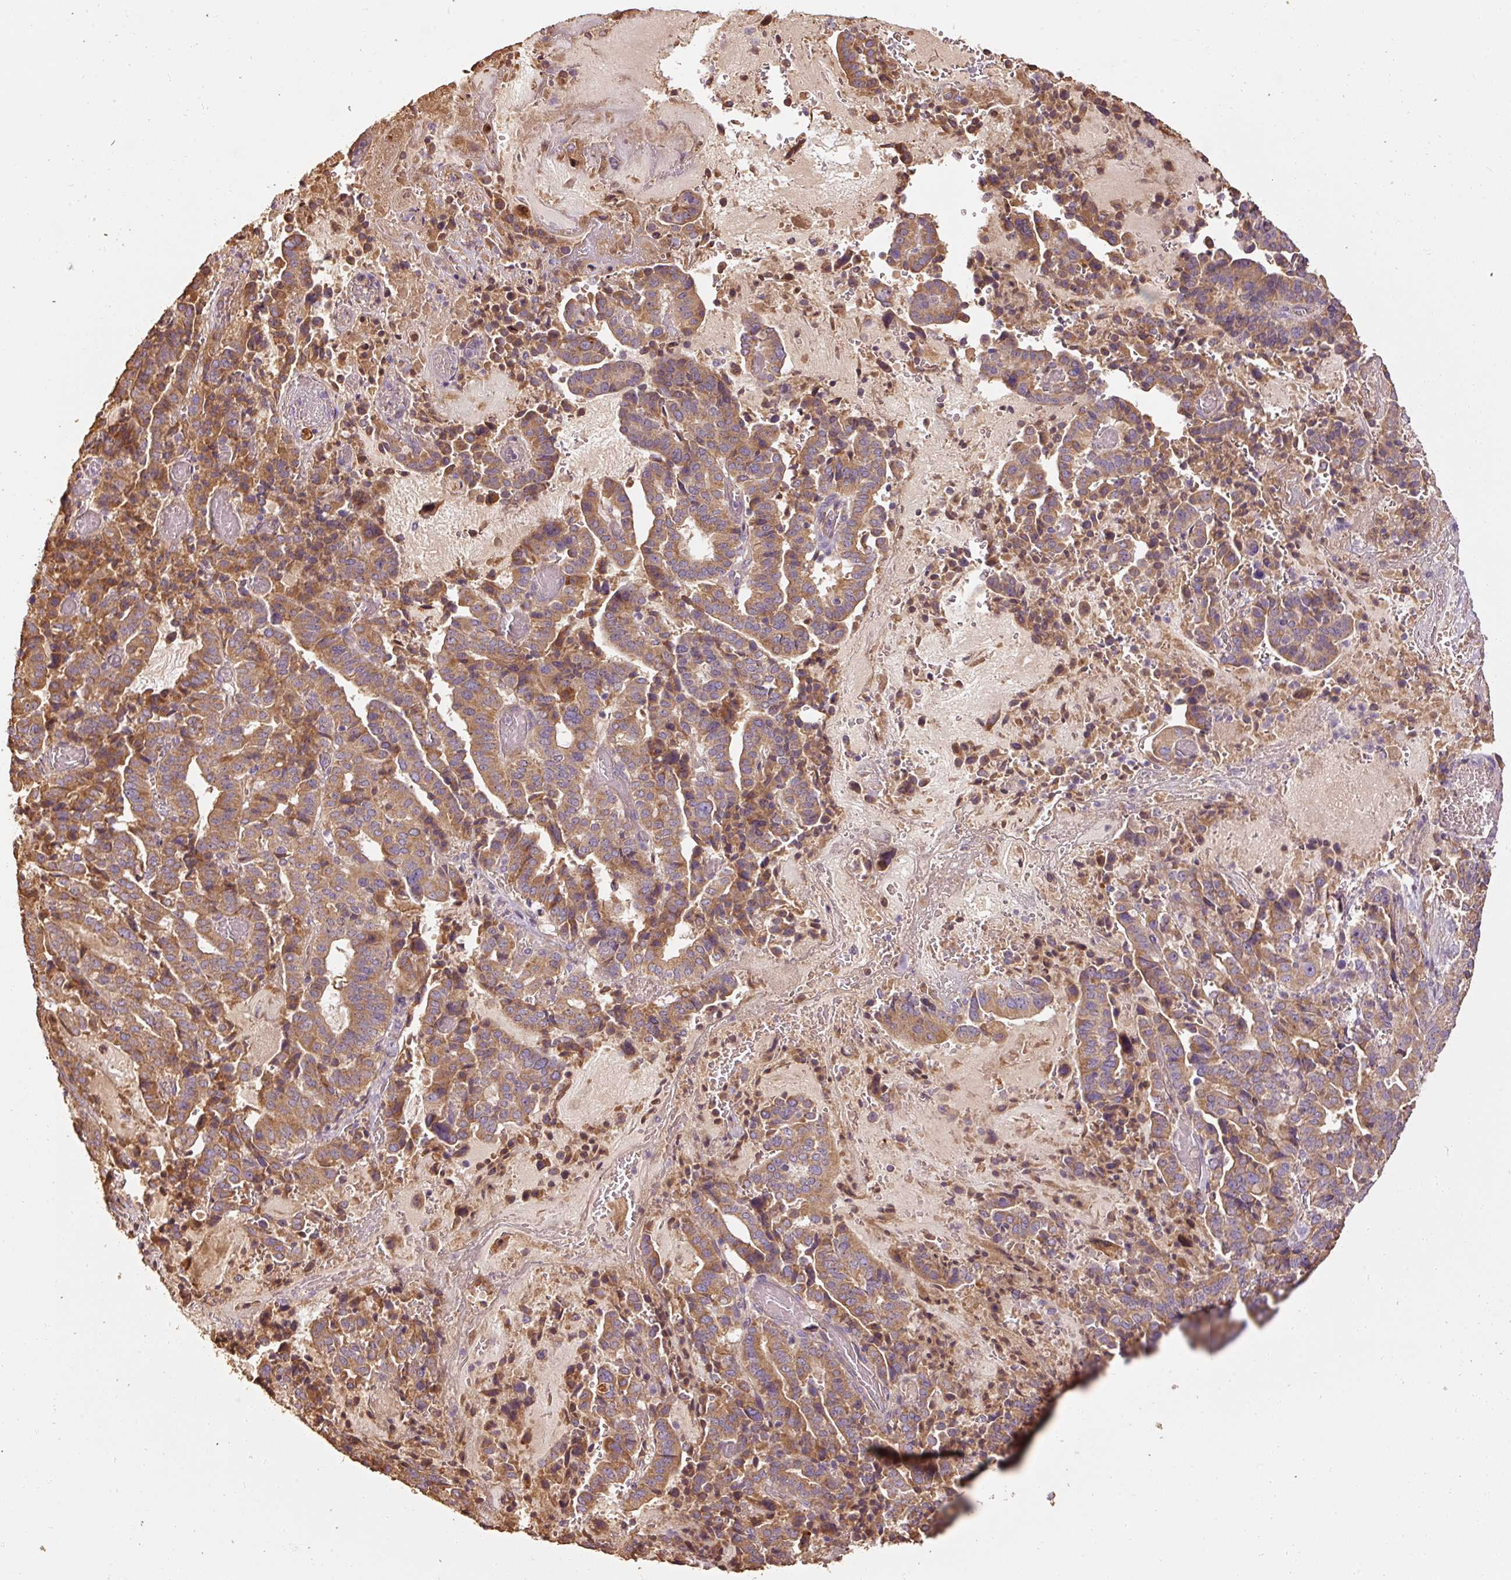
{"staining": {"intensity": "moderate", "quantity": ">75%", "location": "cytoplasmic/membranous"}, "tissue": "stomach cancer", "cell_type": "Tumor cells", "image_type": "cancer", "snomed": [{"axis": "morphology", "description": "Adenocarcinoma, NOS"}, {"axis": "topography", "description": "Stomach"}], "caption": "Approximately >75% of tumor cells in adenocarcinoma (stomach) exhibit moderate cytoplasmic/membranous protein positivity as visualized by brown immunohistochemical staining.", "gene": "EFHC1", "patient": {"sex": "male", "age": 48}}